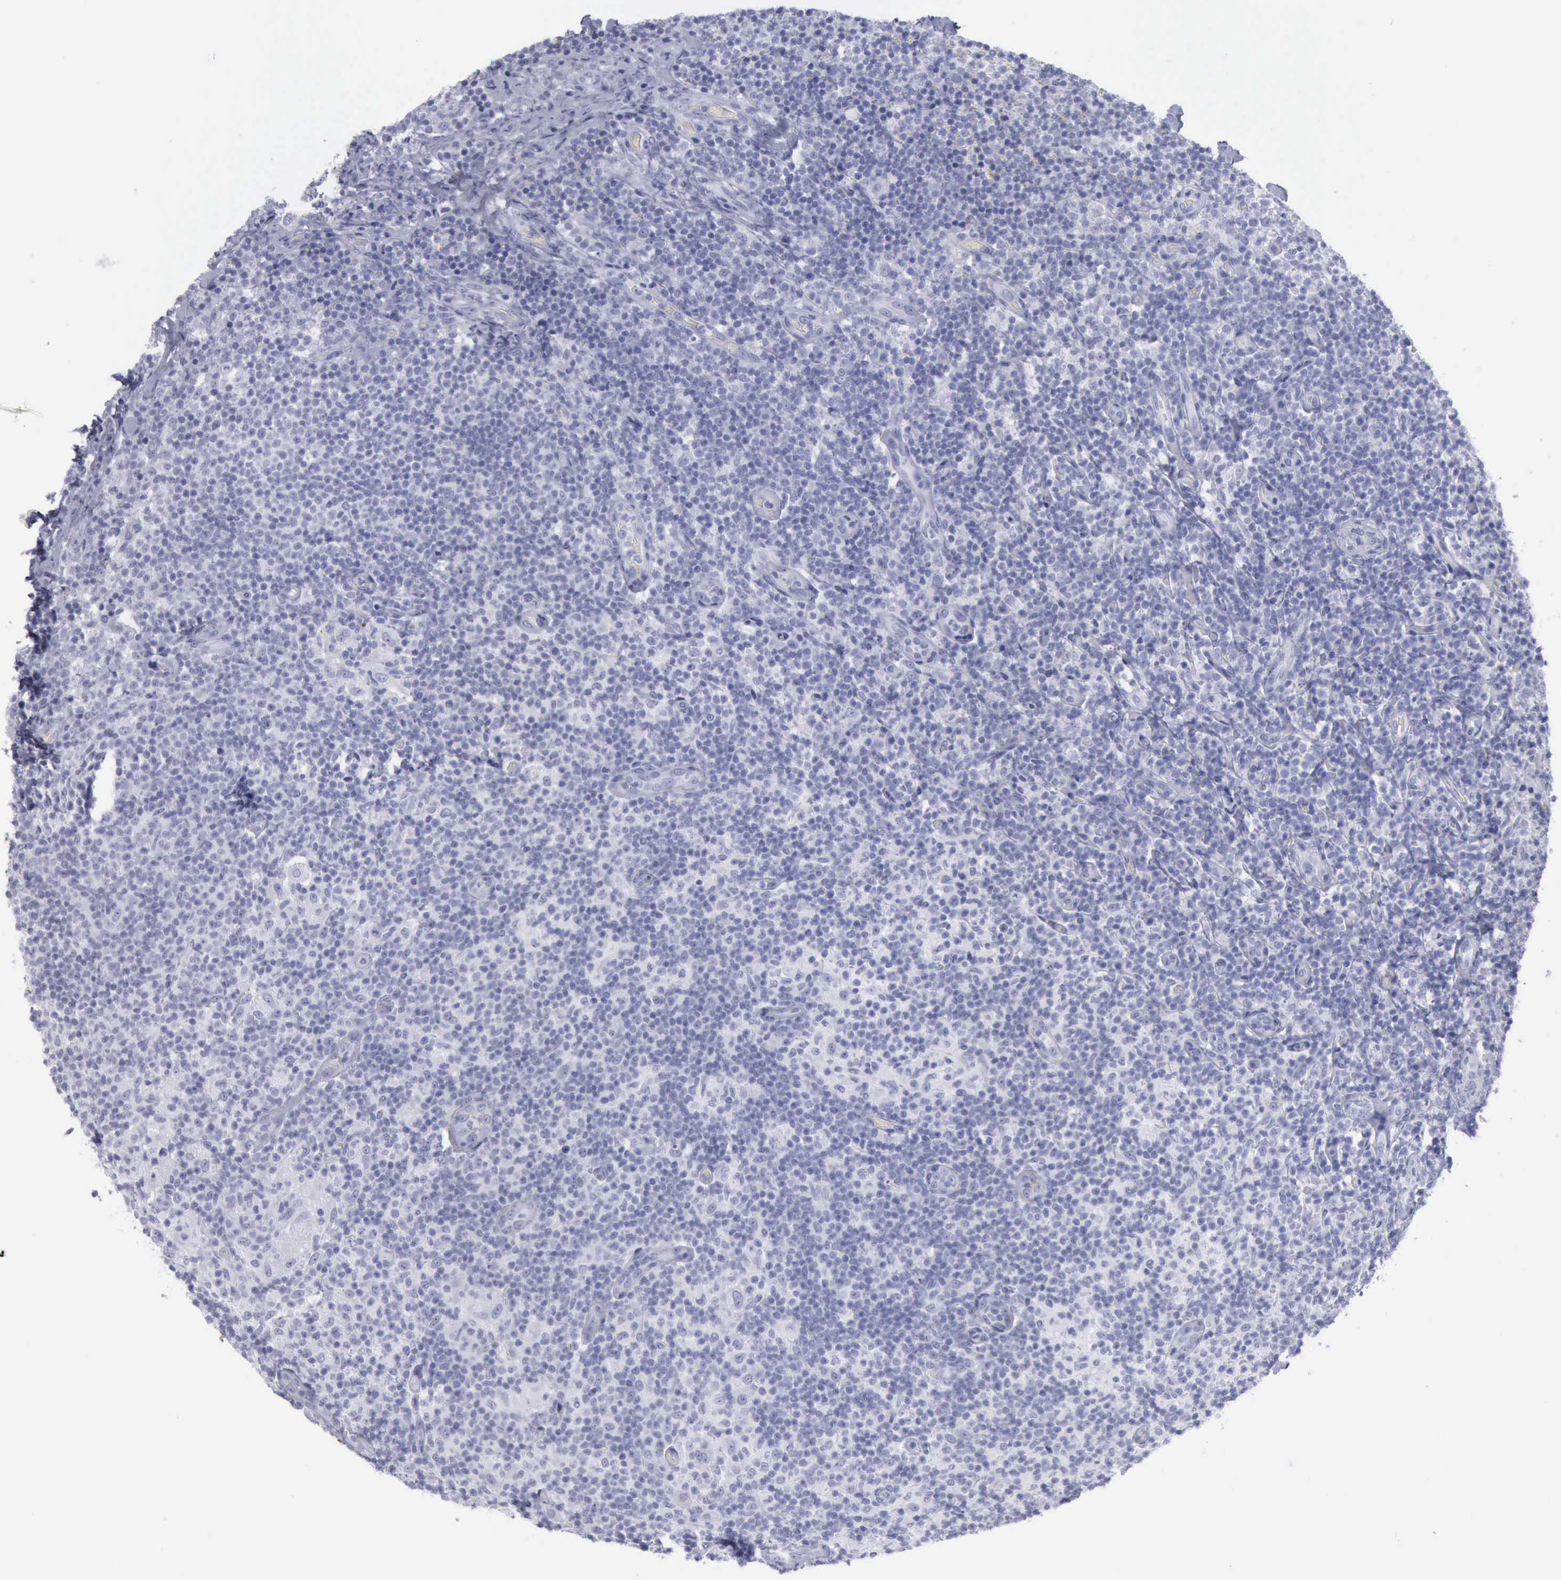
{"staining": {"intensity": "negative", "quantity": "none", "location": "none"}, "tissue": "lymph node", "cell_type": "Germinal center cells", "image_type": "normal", "snomed": [{"axis": "morphology", "description": "Normal tissue, NOS"}, {"axis": "morphology", "description": "Inflammation, NOS"}, {"axis": "topography", "description": "Lymph node"}], "caption": "DAB immunohistochemical staining of normal lymph node exhibits no significant expression in germinal center cells.", "gene": "KRT13", "patient": {"sex": "male", "age": 46}}